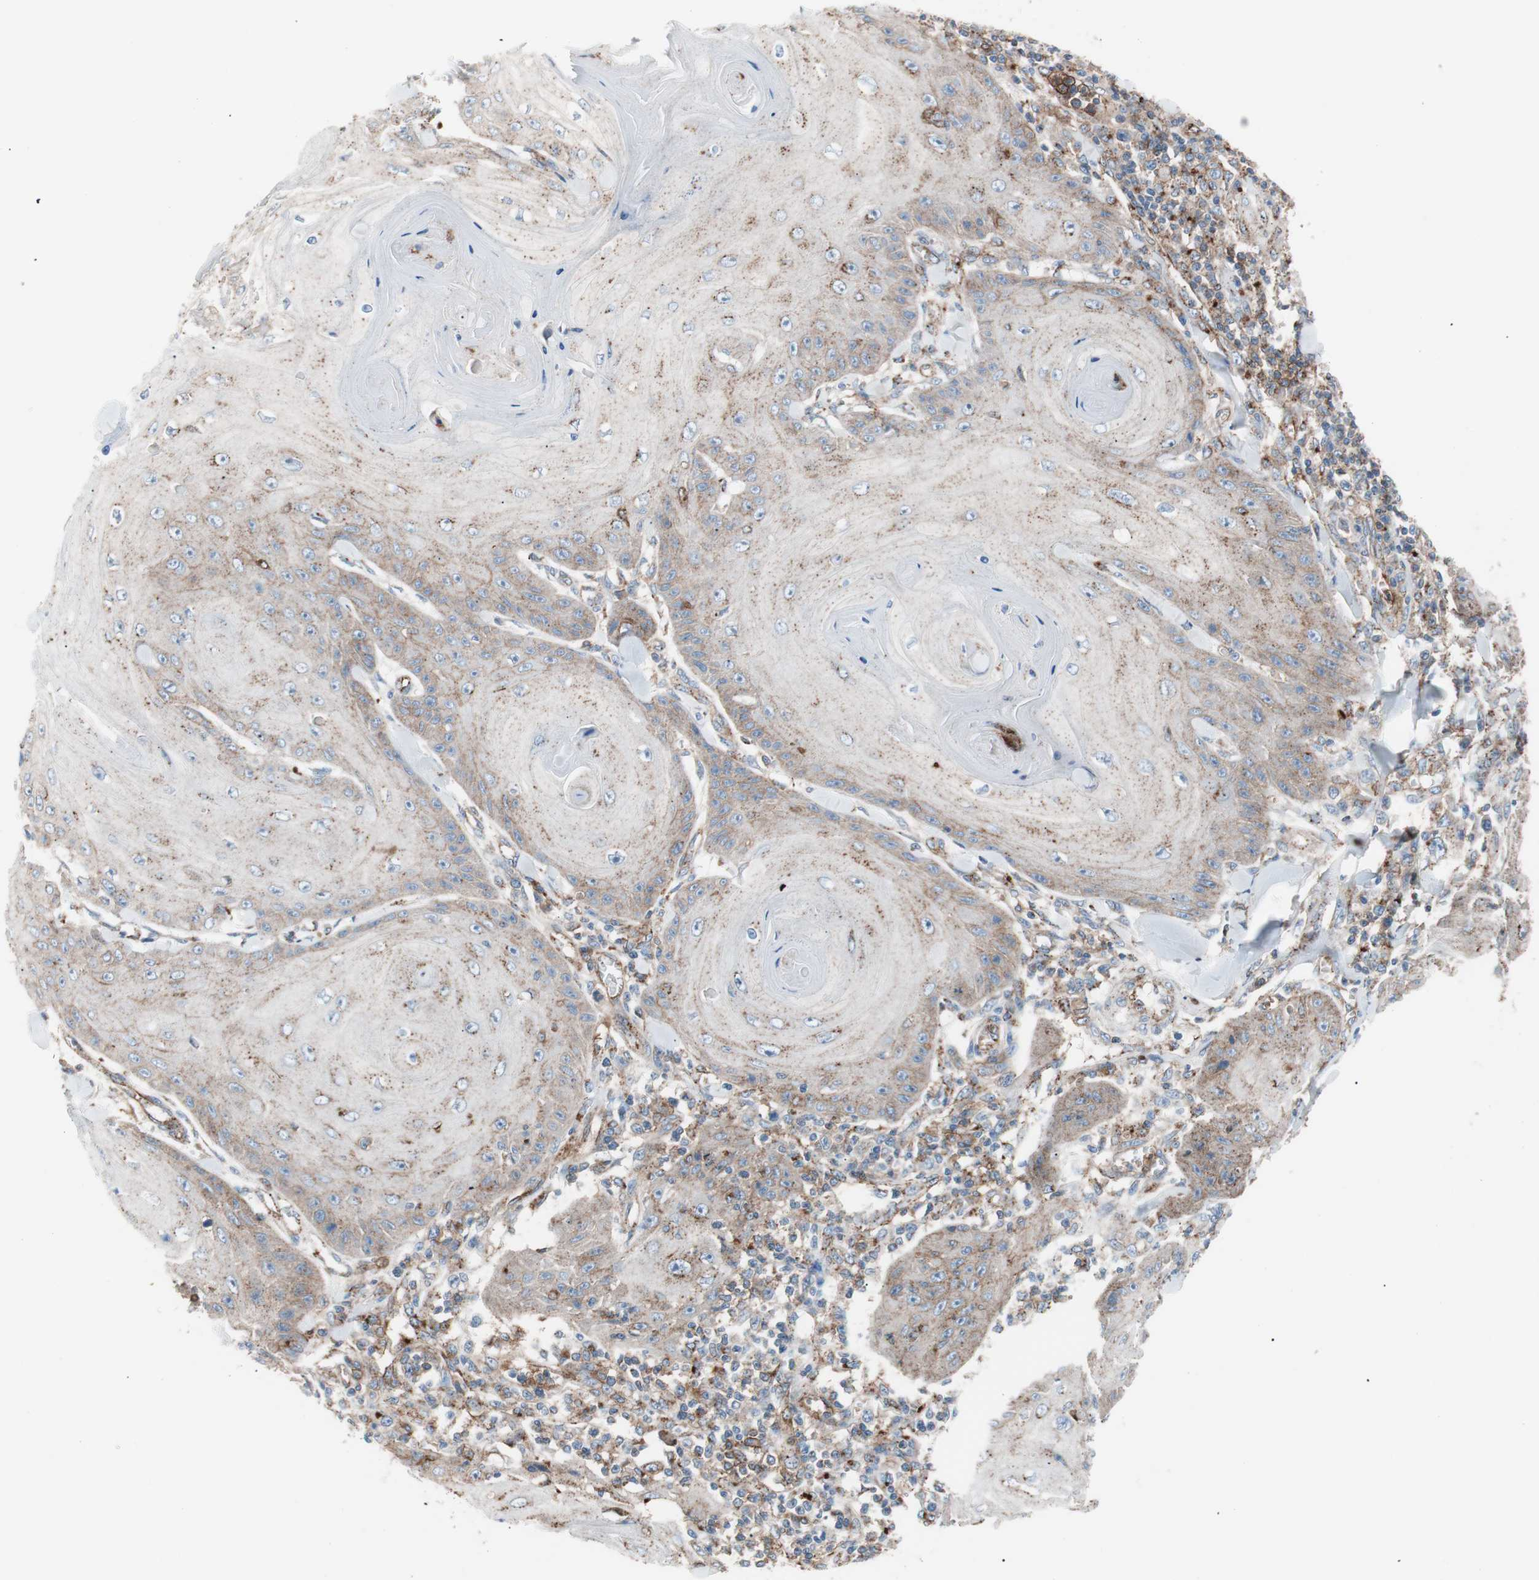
{"staining": {"intensity": "weak", "quantity": "25%-75%", "location": "cytoplasmic/membranous"}, "tissue": "skin cancer", "cell_type": "Tumor cells", "image_type": "cancer", "snomed": [{"axis": "morphology", "description": "Squamous cell carcinoma, NOS"}, {"axis": "topography", "description": "Skin"}], "caption": "Approximately 25%-75% of tumor cells in human skin cancer show weak cytoplasmic/membranous protein positivity as visualized by brown immunohistochemical staining.", "gene": "FLOT2", "patient": {"sex": "female", "age": 78}}